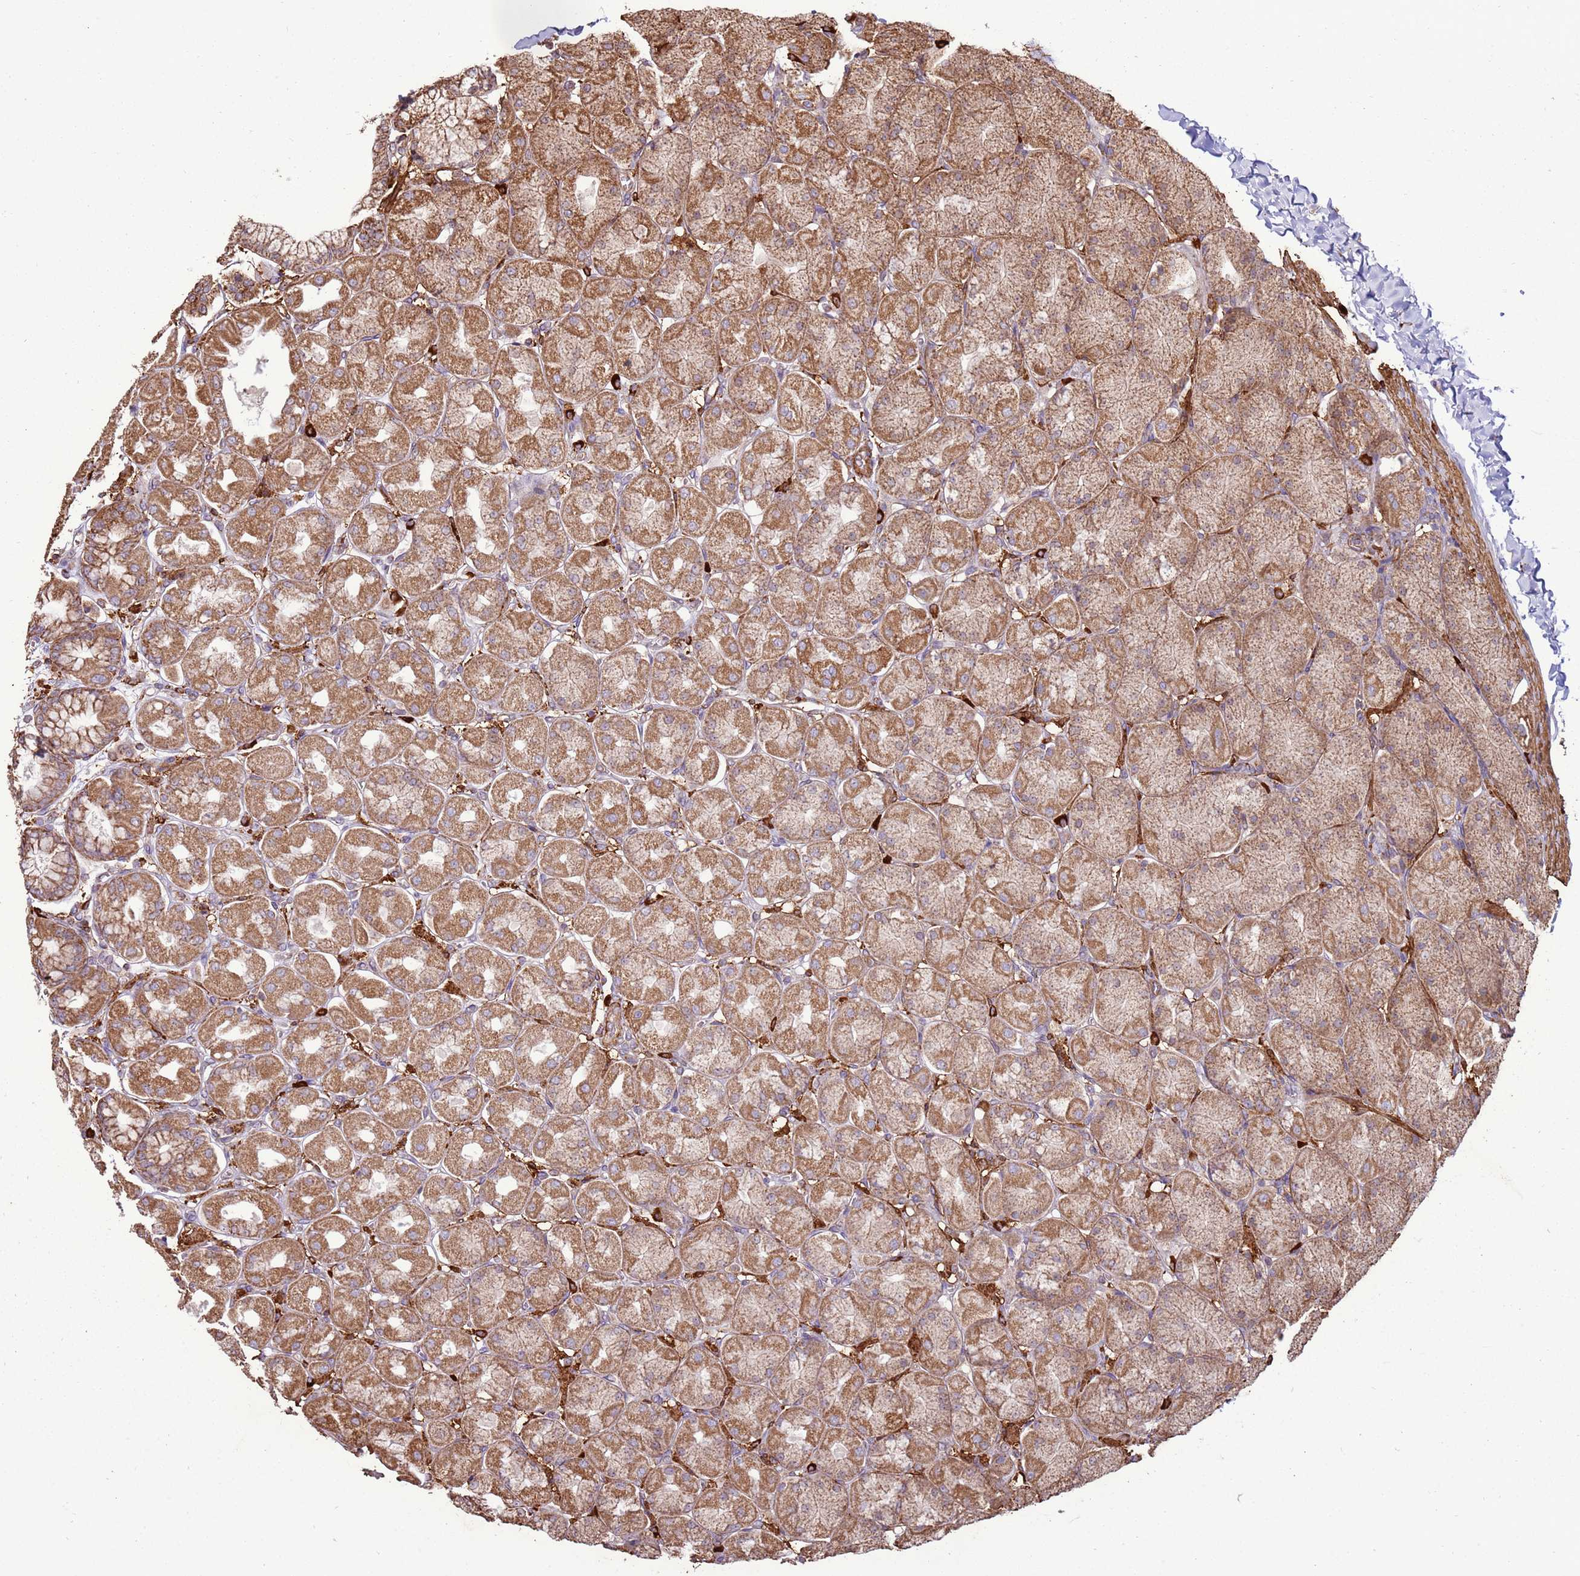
{"staining": {"intensity": "moderate", "quantity": "25%-75%", "location": "cytoplasmic/membranous"}, "tissue": "stomach", "cell_type": "Glandular cells", "image_type": "normal", "snomed": [{"axis": "morphology", "description": "Normal tissue, NOS"}, {"axis": "topography", "description": "Stomach, upper"}], "caption": "The immunohistochemical stain highlights moderate cytoplasmic/membranous staining in glandular cells of normal stomach.", "gene": "DDX59", "patient": {"sex": "female", "age": 56}}